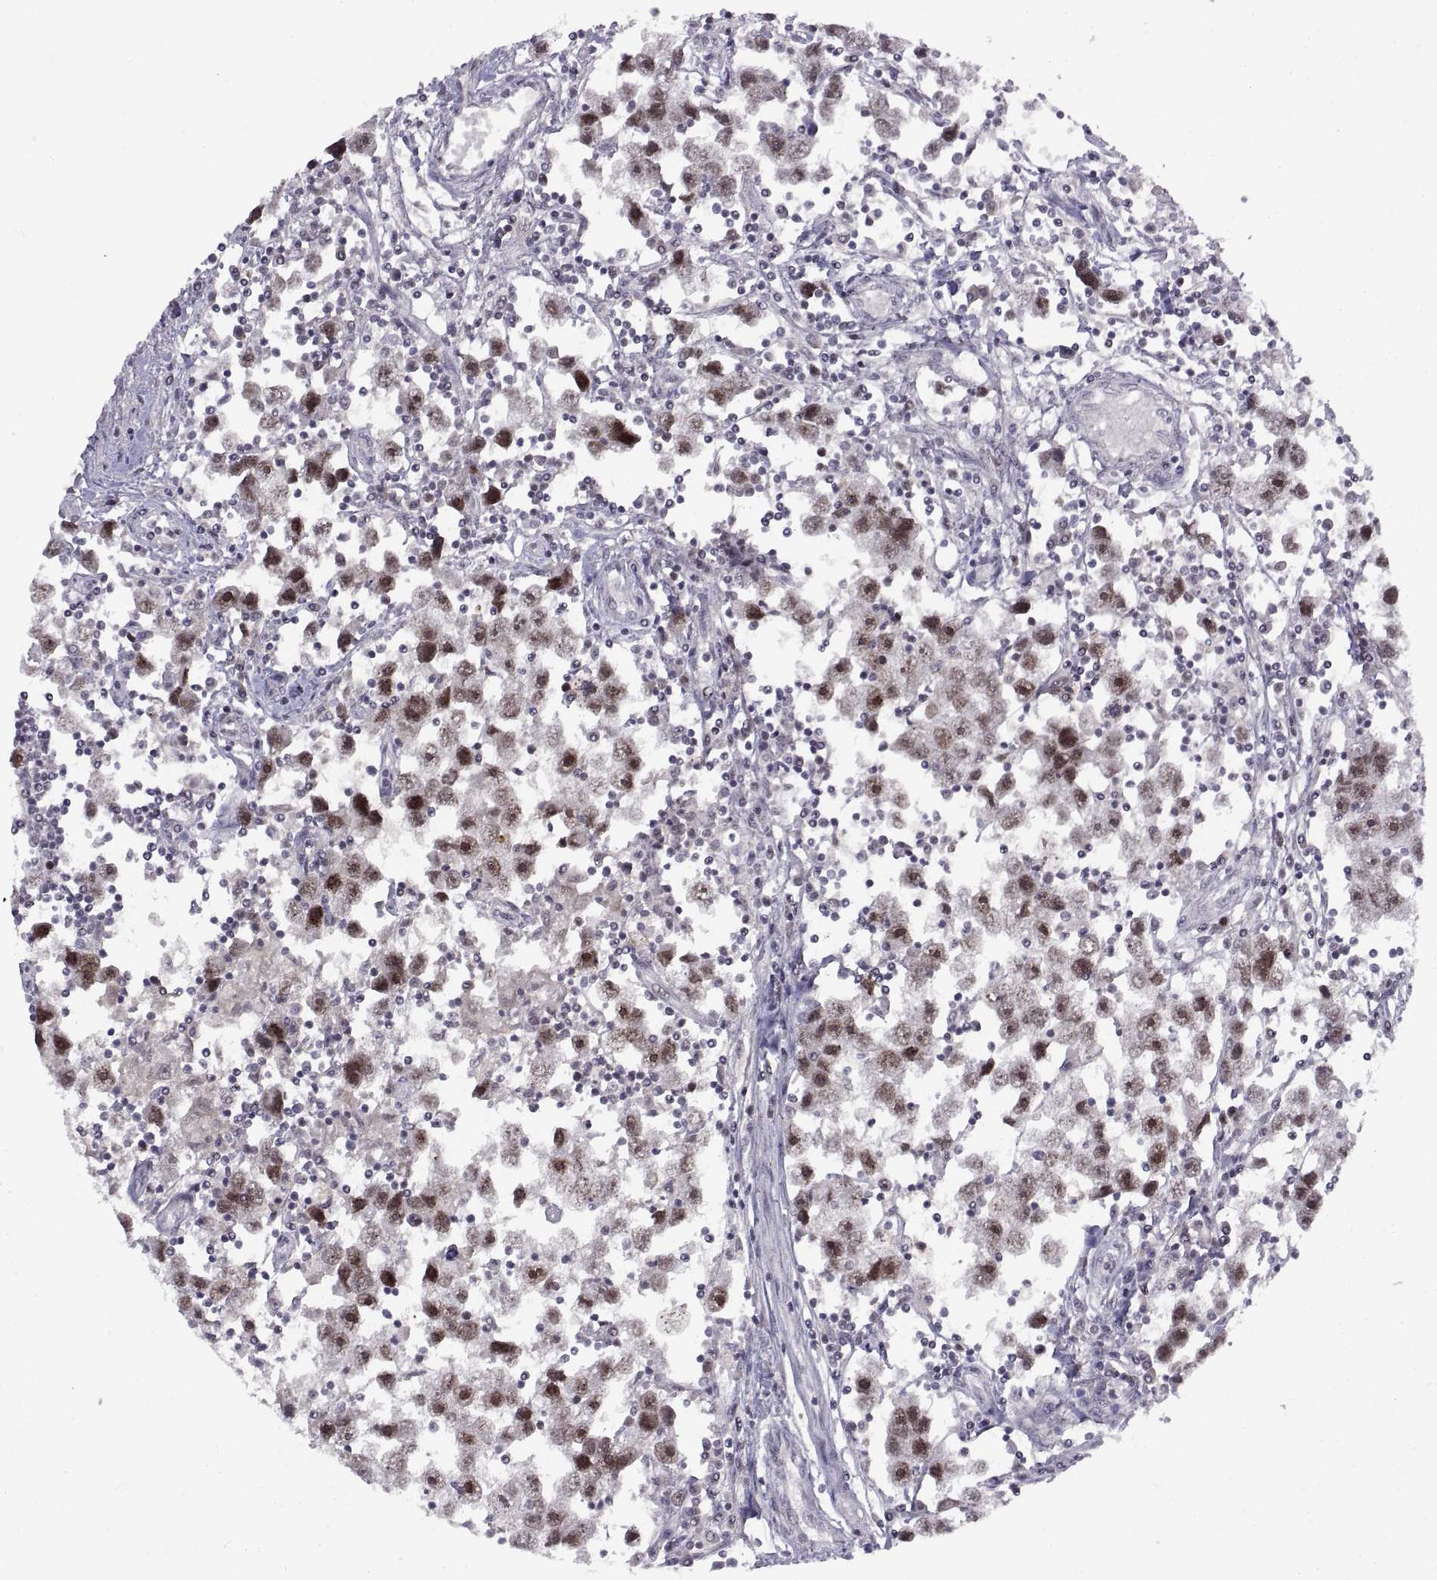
{"staining": {"intensity": "moderate", "quantity": "25%-75%", "location": "nuclear"}, "tissue": "testis cancer", "cell_type": "Tumor cells", "image_type": "cancer", "snomed": [{"axis": "morphology", "description": "Seminoma, NOS"}, {"axis": "topography", "description": "Testis"}], "caption": "The photomicrograph shows staining of testis cancer, revealing moderate nuclear protein expression (brown color) within tumor cells.", "gene": "CHFR", "patient": {"sex": "male", "age": 30}}